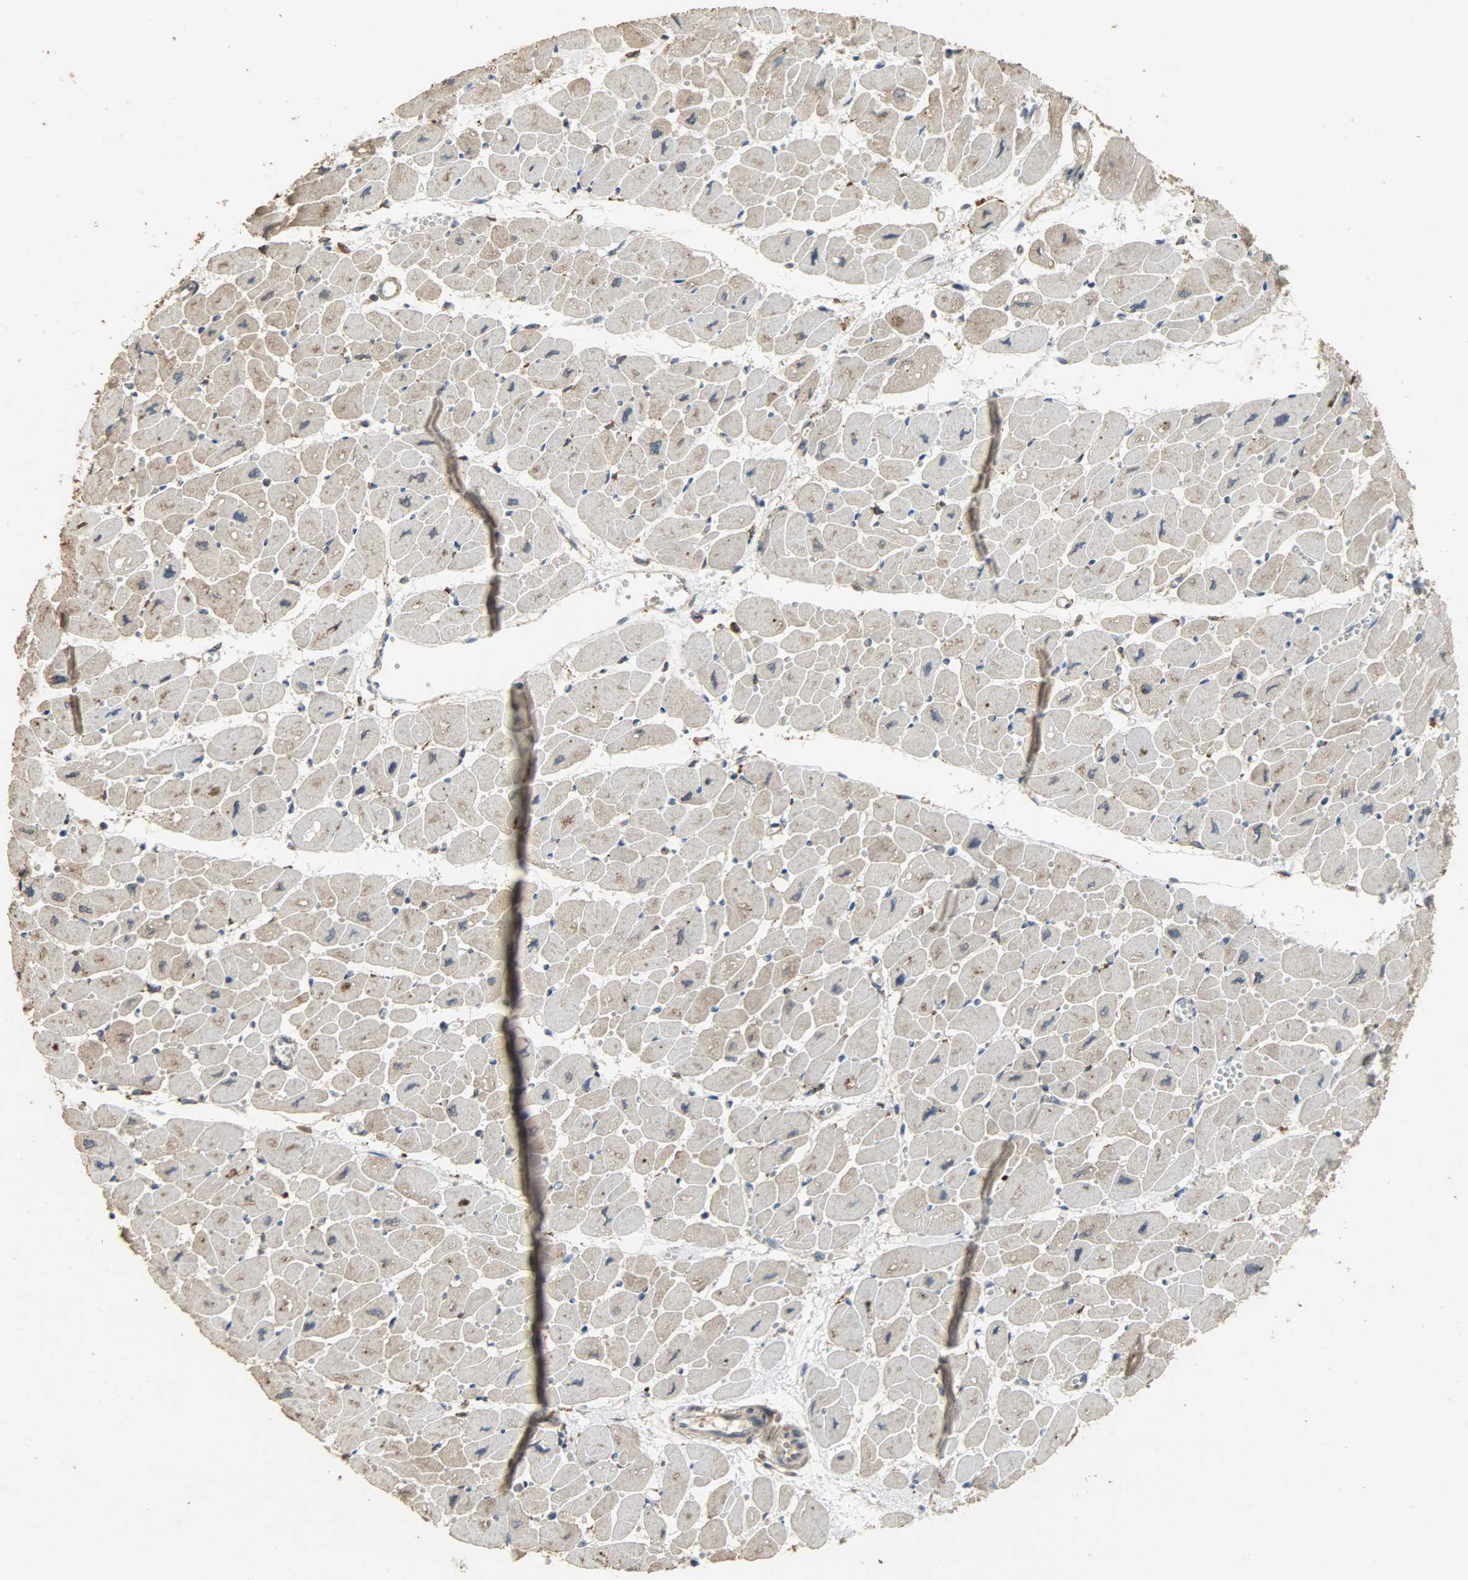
{"staining": {"intensity": "moderate", "quantity": ">75%", "location": "cytoplasmic/membranous"}, "tissue": "heart muscle", "cell_type": "Cardiomyocytes", "image_type": "normal", "snomed": [{"axis": "morphology", "description": "Normal tissue, NOS"}, {"axis": "topography", "description": "Heart"}], "caption": "The micrograph shows a brown stain indicating the presence of a protein in the cytoplasmic/membranous of cardiomyocytes in heart muscle.", "gene": "CDKN2C", "patient": {"sex": "female", "age": 54}}